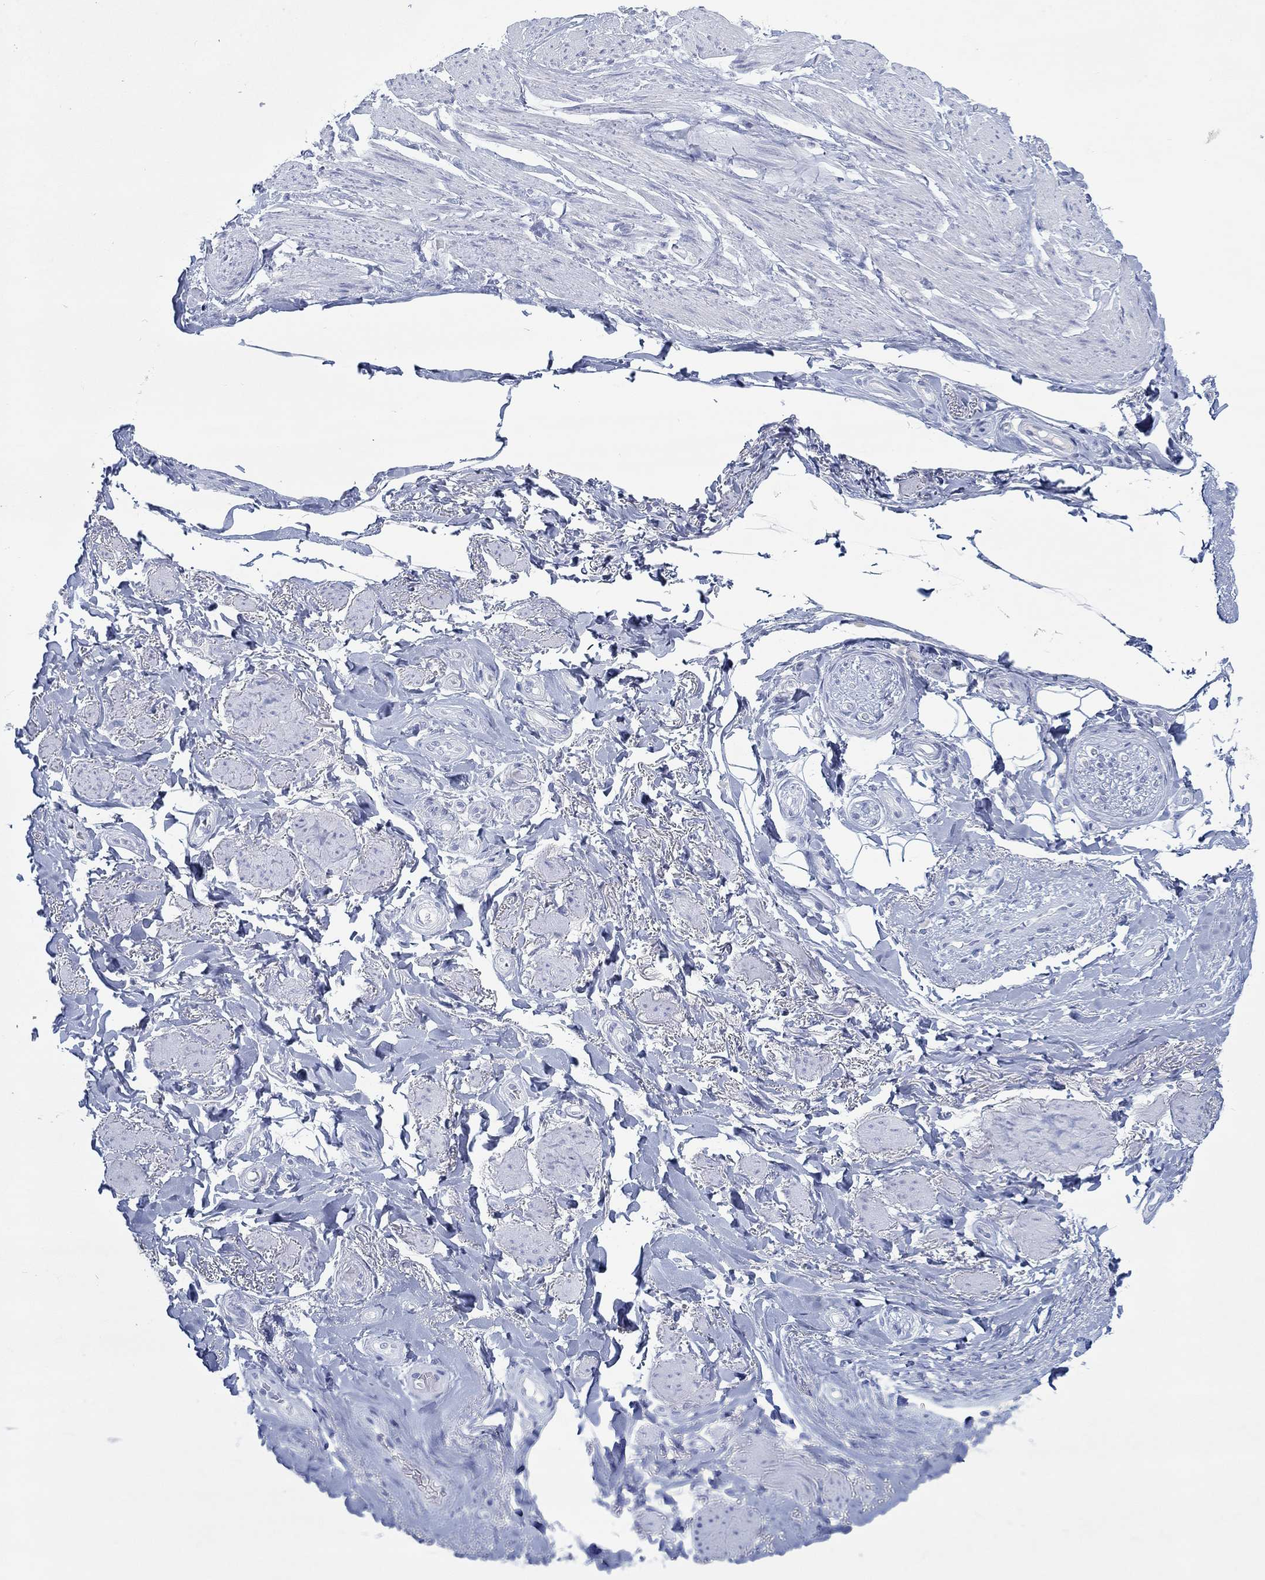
{"staining": {"intensity": "negative", "quantity": "none", "location": "none"}, "tissue": "adipose tissue", "cell_type": "Adipocytes", "image_type": "normal", "snomed": [{"axis": "morphology", "description": "Normal tissue, NOS"}, {"axis": "topography", "description": "Skeletal muscle"}, {"axis": "topography", "description": "Anal"}, {"axis": "topography", "description": "Peripheral nerve tissue"}], "caption": "A high-resolution image shows immunohistochemistry staining of unremarkable adipose tissue, which reveals no significant expression in adipocytes. The staining was performed using DAB (3,3'-diaminobenzidine) to visualize the protein expression in brown, while the nuclei were stained in blue with hematoxylin (Magnification: 20x).", "gene": "PAX9", "patient": {"sex": "male", "age": 53}}